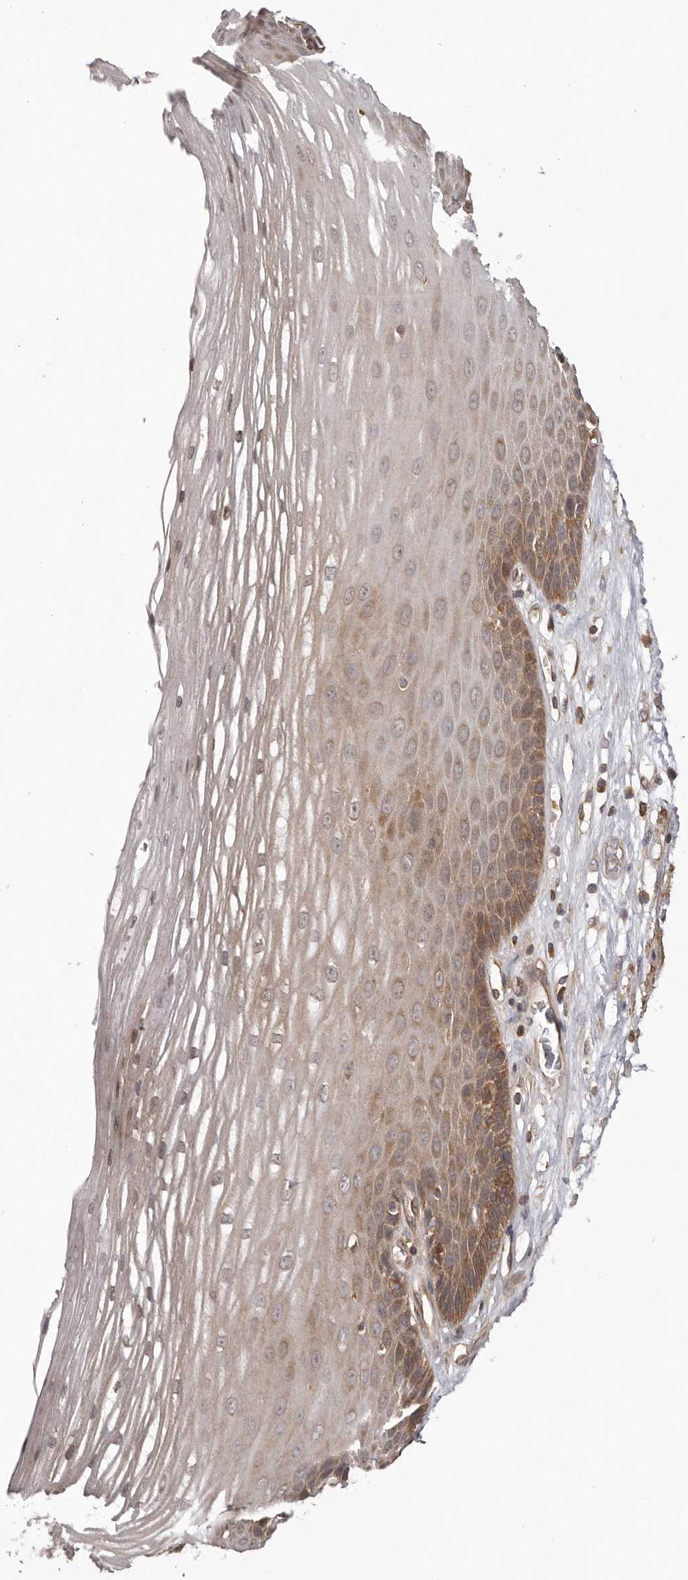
{"staining": {"intensity": "moderate", "quantity": "25%-75%", "location": "cytoplasmic/membranous"}, "tissue": "esophagus", "cell_type": "Squamous epithelial cells", "image_type": "normal", "snomed": [{"axis": "morphology", "description": "Normal tissue, NOS"}, {"axis": "topography", "description": "Esophagus"}], "caption": "The micrograph displays a brown stain indicating the presence of a protein in the cytoplasmic/membranous of squamous epithelial cells in esophagus.", "gene": "NFKBIA", "patient": {"sex": "male", "age": 62}}